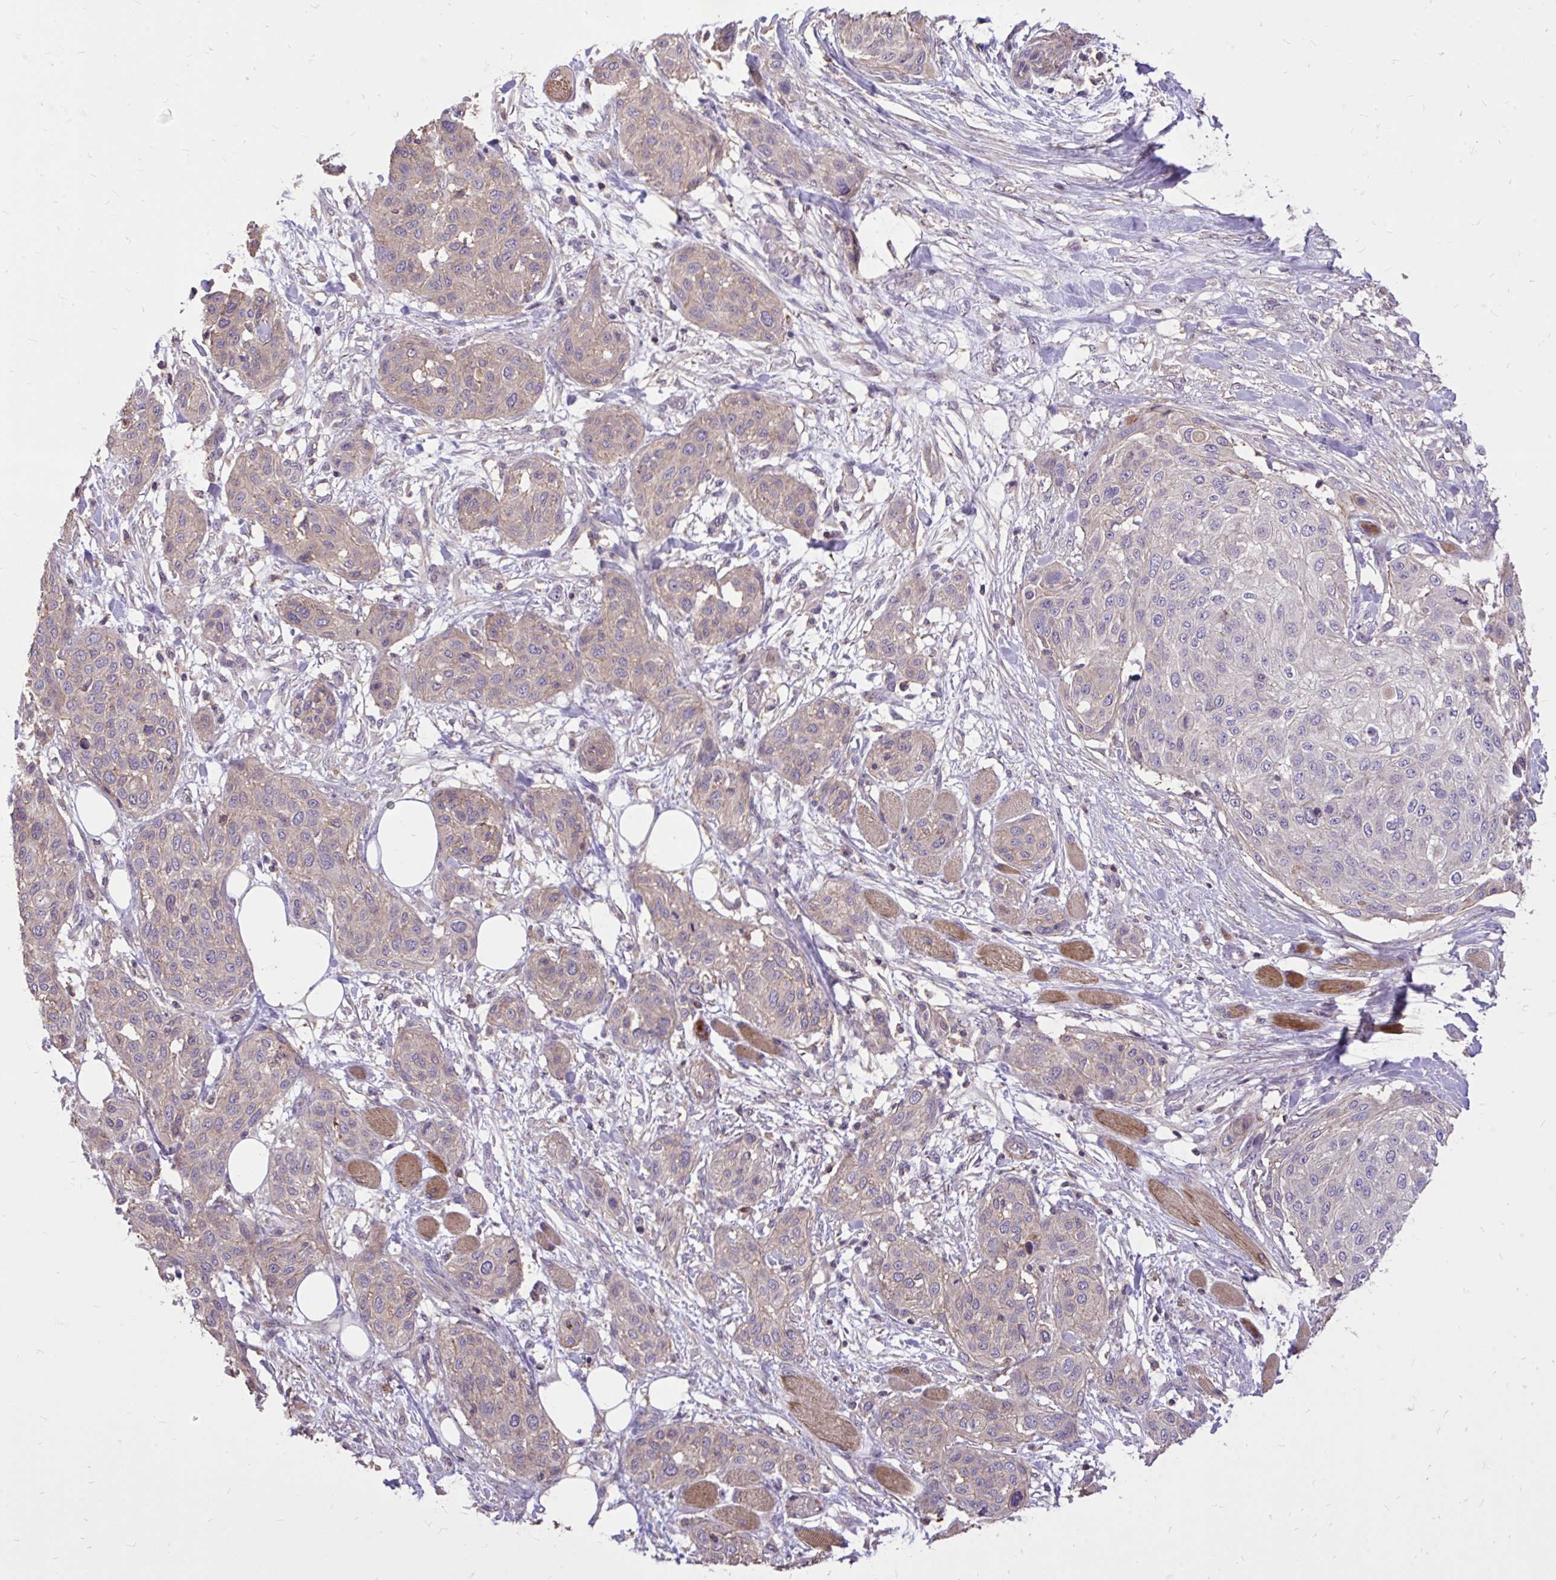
{"staining": {"intensity": "negative", "quantity": "none", "location": "none"}, "tissue": "skin cancer", "cell_type": "Tumor cells", "image_type": "cancer", "snomed": [{"axis": "morphology", "description": "Squamous cell carcinoma, NOS"}, {"axis": "topography", "description": "Skin"}], "caption": "Tumor cells are negative for protein expression in human skin cancer (squamous cell carcinoma). (DAB (3,3'-diaminobenzidine) immunohistochemistry visualized using brightfield microscopy, high magnification).", "gene": "IGFL2", "patient": {"sex": "female", "age": 87}}